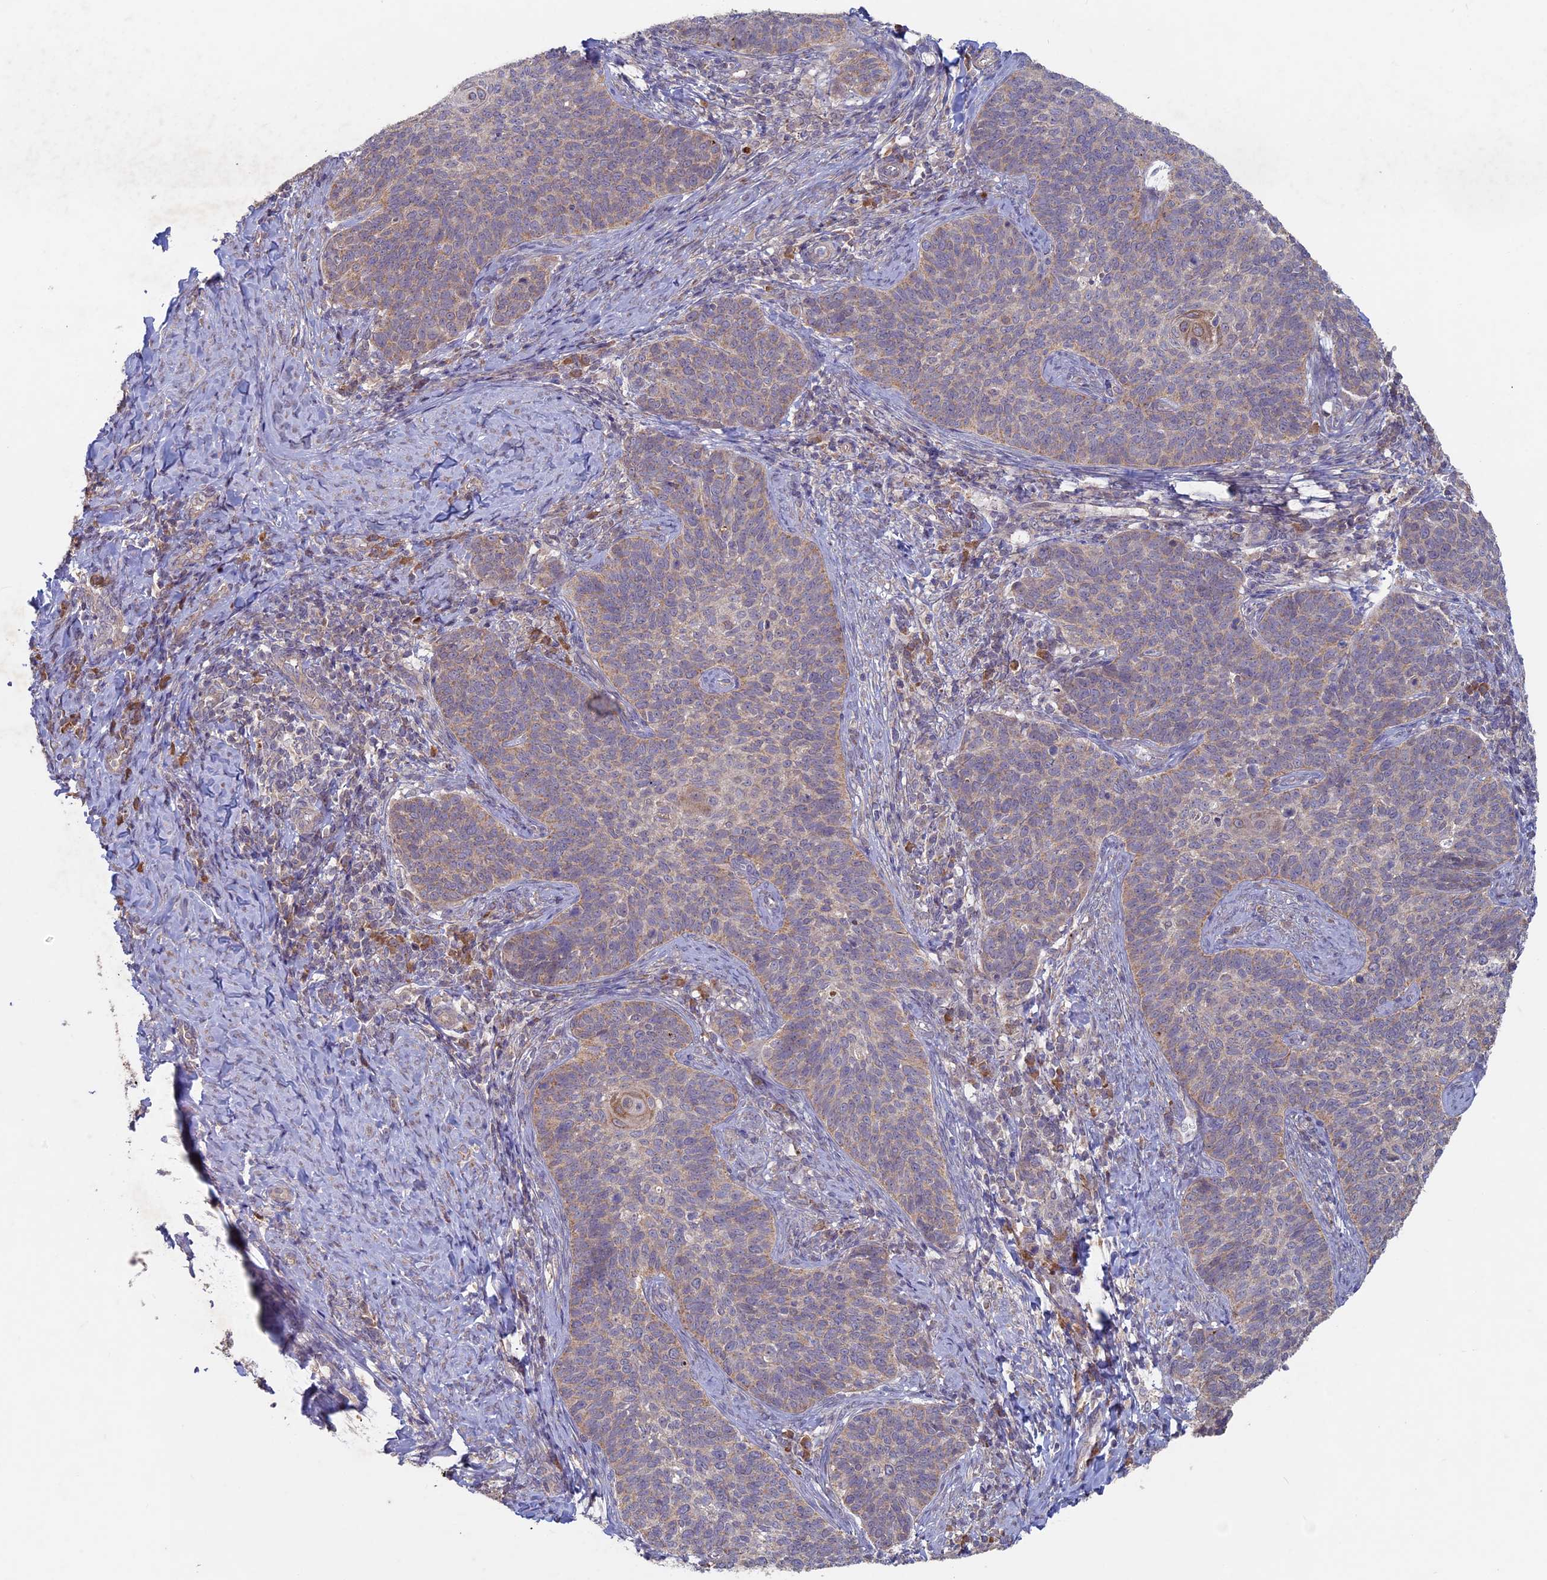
{"staining": {"intensity": "weak", "quantity": ">75%", "location": "cytoplasmic/membranous"}, "tissue": "cervical cancer", "cell_type": "Tumor cells", "image_type": "cancer", "snomed": [{"axis": "morphology", "description": "Normal tissue, NOS"}, {"axis": "morphology", "description": "Squamous cell carcinoma, NOS"}, {"axis": "topography", "description": "Cervix"}], "caption": "IHC image of squamous cell carcinoma (cervical) stained for a protein (brown), which shows low levels of weak cytoplasmic/membranous expression in about >75% of tumor cells.", "gene": "RCCD1", "patient": {"sex": "female", "age": 39}}